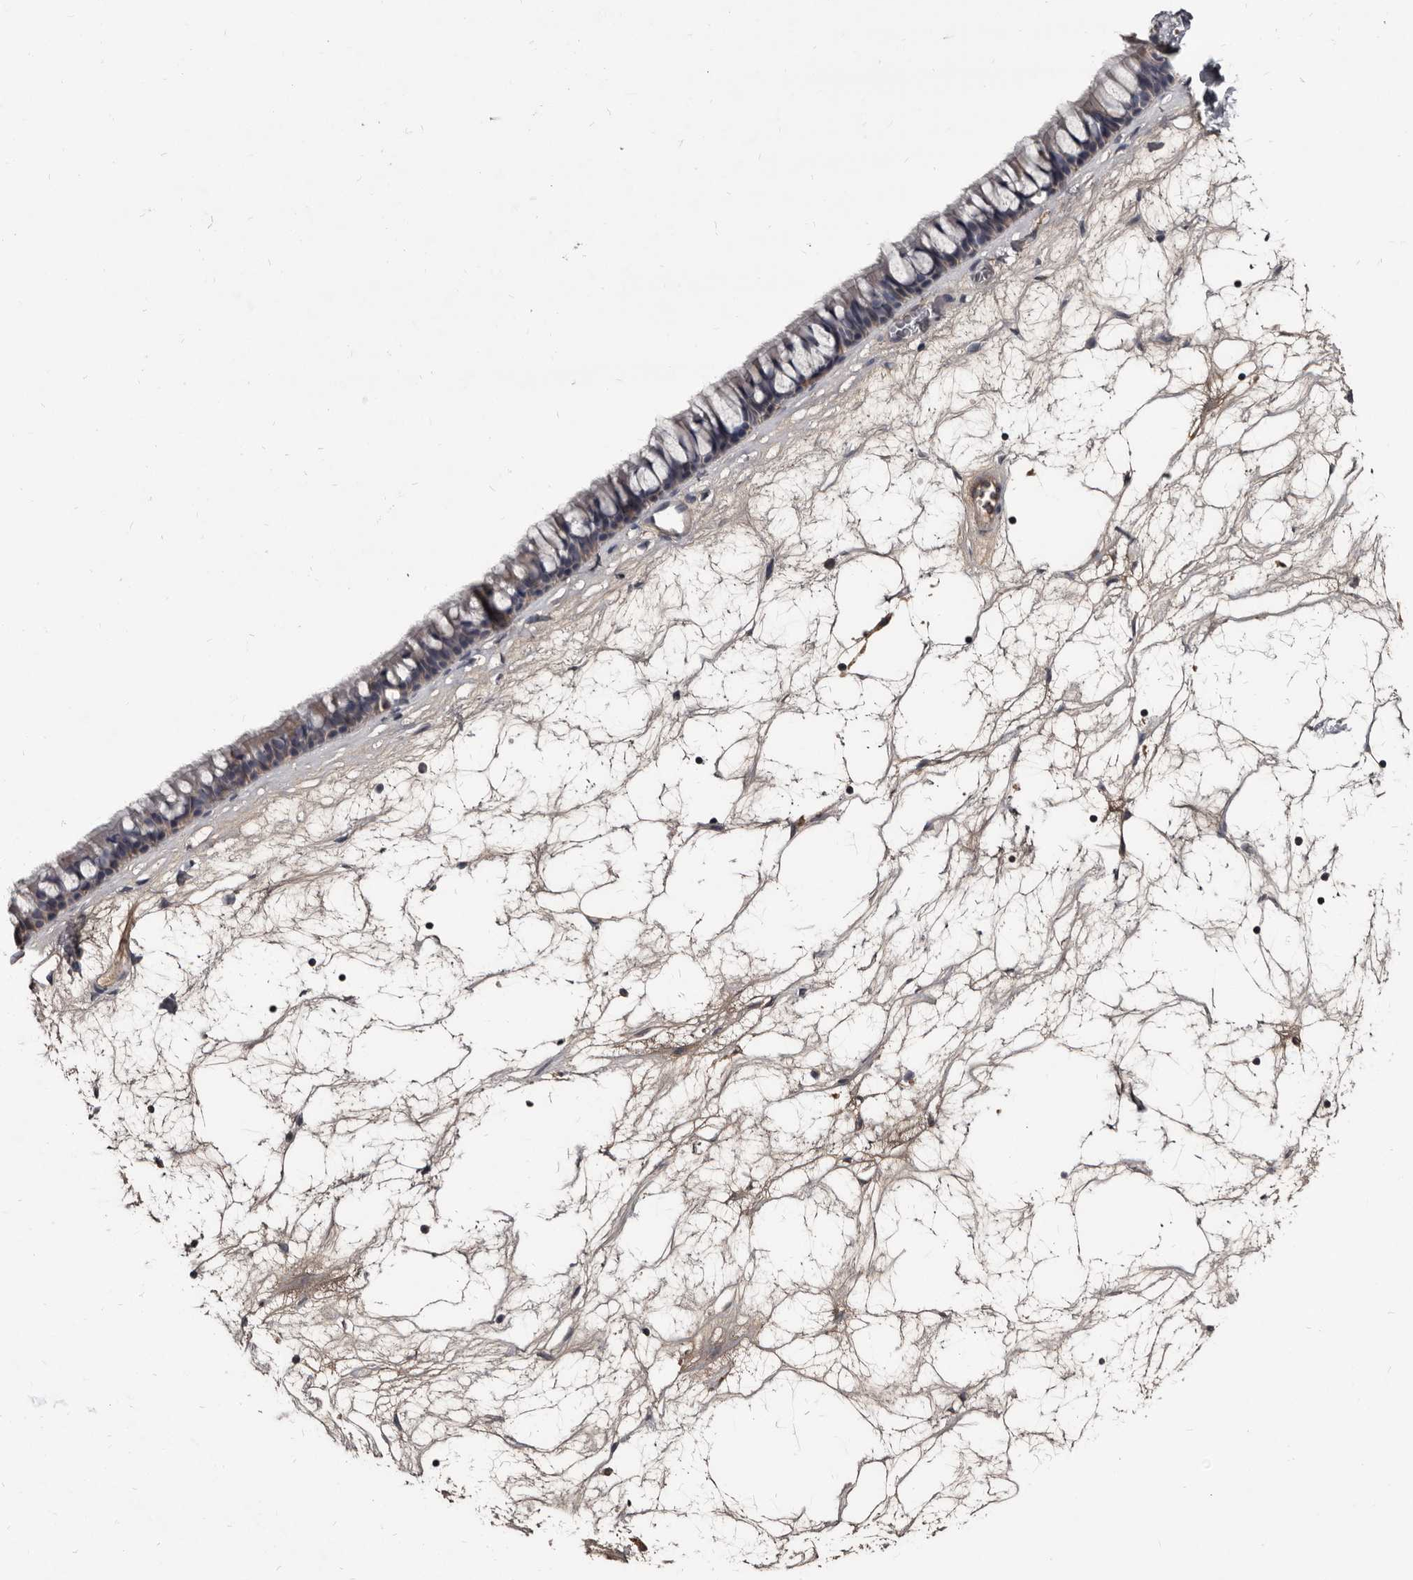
{"staining": {"intensity": "weak", "quantity": "25%-75%", "location": "cytoplasmic/membranous"}, "tissue": "nasopharynx", "cell_type": "Respiratory epithelial cells", "image_type": "normal", "snomed": [{"axis": "morphology", "description": "Normal tissue, NOS"}, {"axis": "topography", "description": "Nasopharynx"}], "caption": "Immunohistochemistry (IHC) staining of benign nasopharynx, which exhibits low levels of weak cytoplasmic/membranous positivity in about 25%-75% of respiratory epithelial cells indicating weak cytoplasmic/membranous protein staining. The staining was performed using DAB (brown) for protein detection and nuclei were counterstained in hematoxylin (blue).", "gene": "GREB1", "patient": {"sex": "male", "age": 64}}